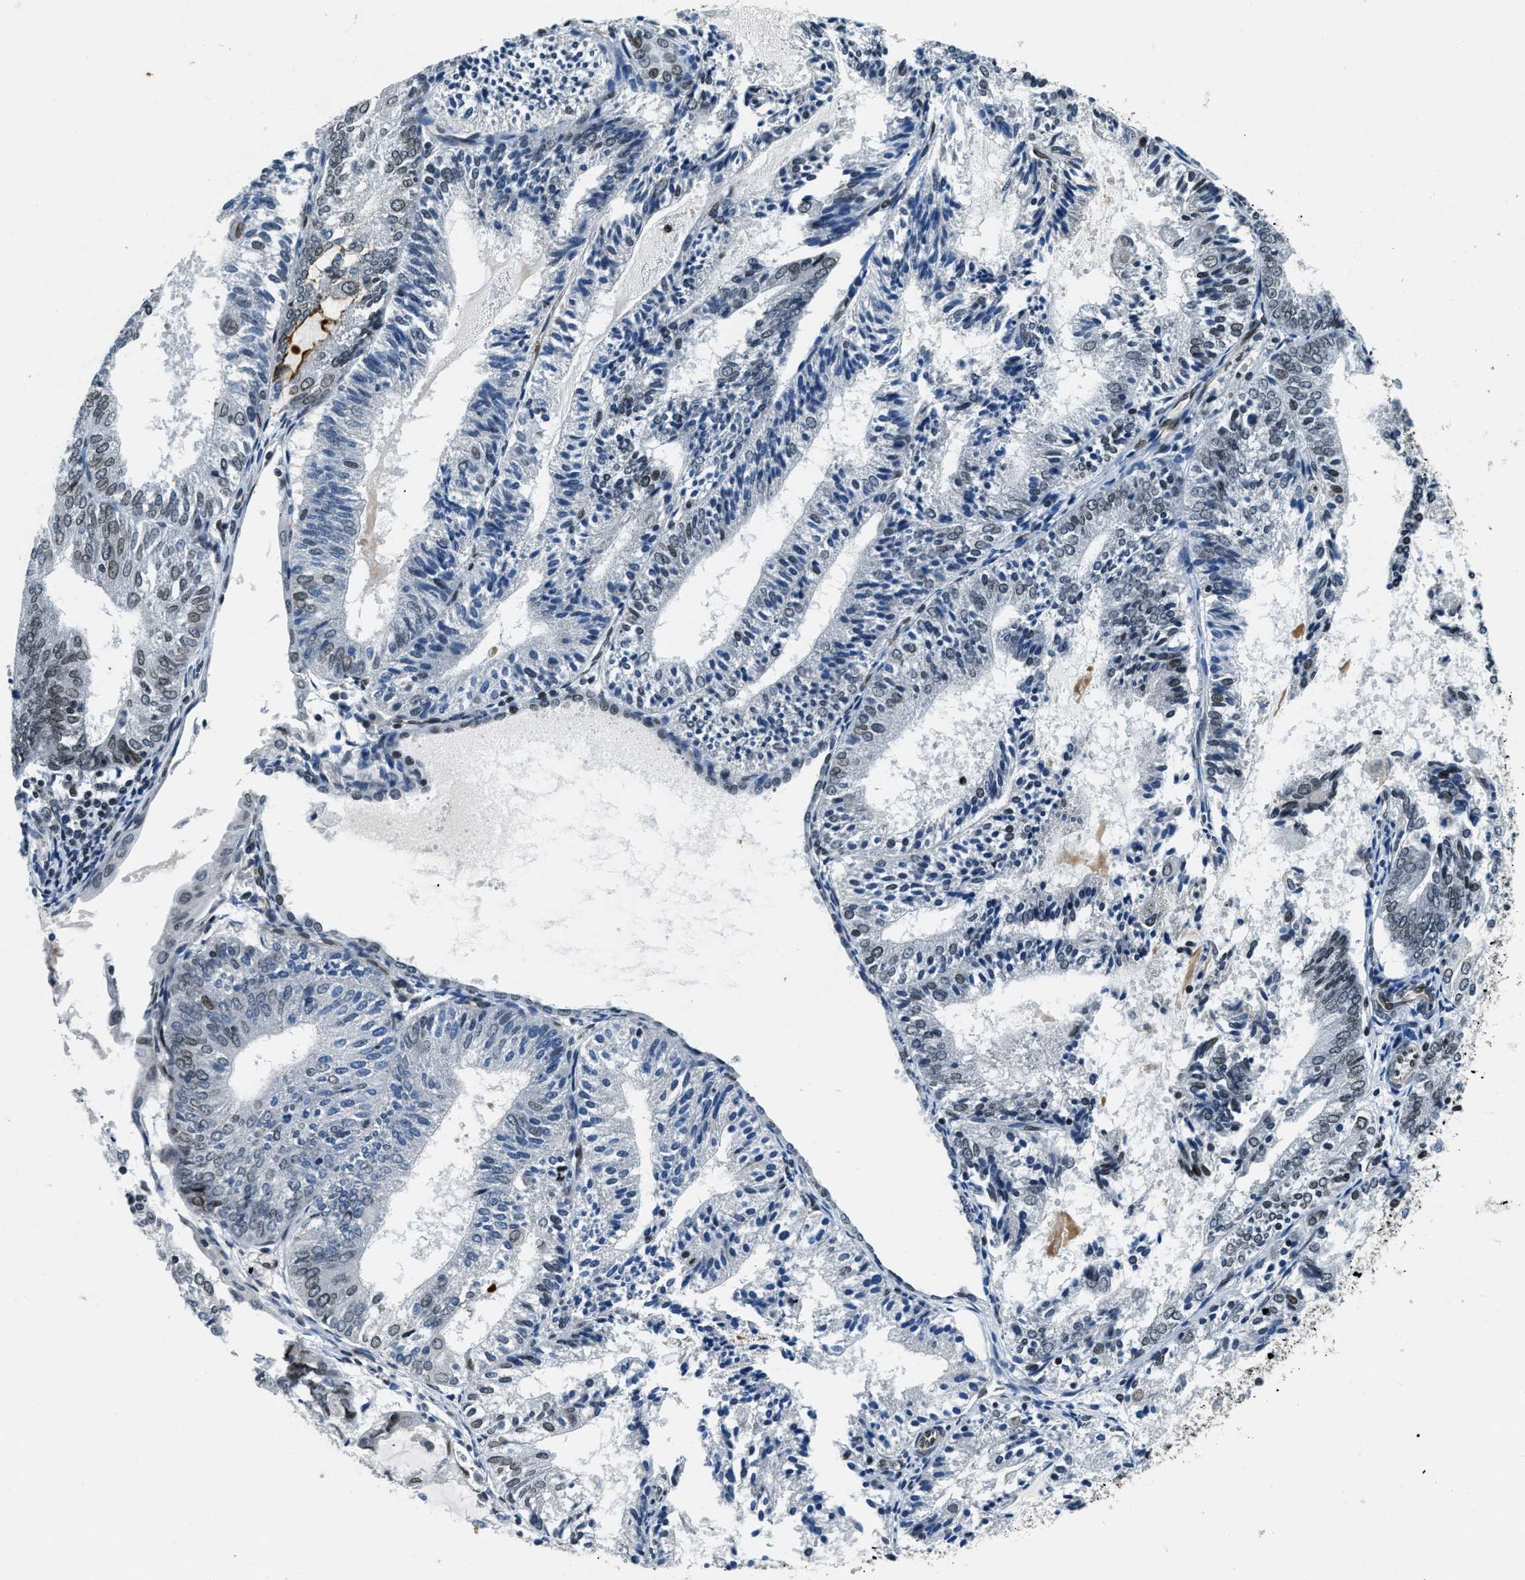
{"staining": {"intensity": "moderate", "quantity": "25%-75%", "location": "nuclear"}, "tissue": "endometrial cancer", "cell_type": "Tumor cells", "image_type": "cancer", "snomed": [{"axis": "morphology", "description": "Adenocarcinoma, NOS"}, {"axis": "topography", "description": "Endometrium"}], "caption": "This micrograph shows immunohistochemistry staining of adenocarcinoma (endometrial), with medium moderate nuclear staining in approximately 25%-75% of tumor cells.", "gene": "ZC3HC1", "patient": {"sex": "female", "age": 81}}